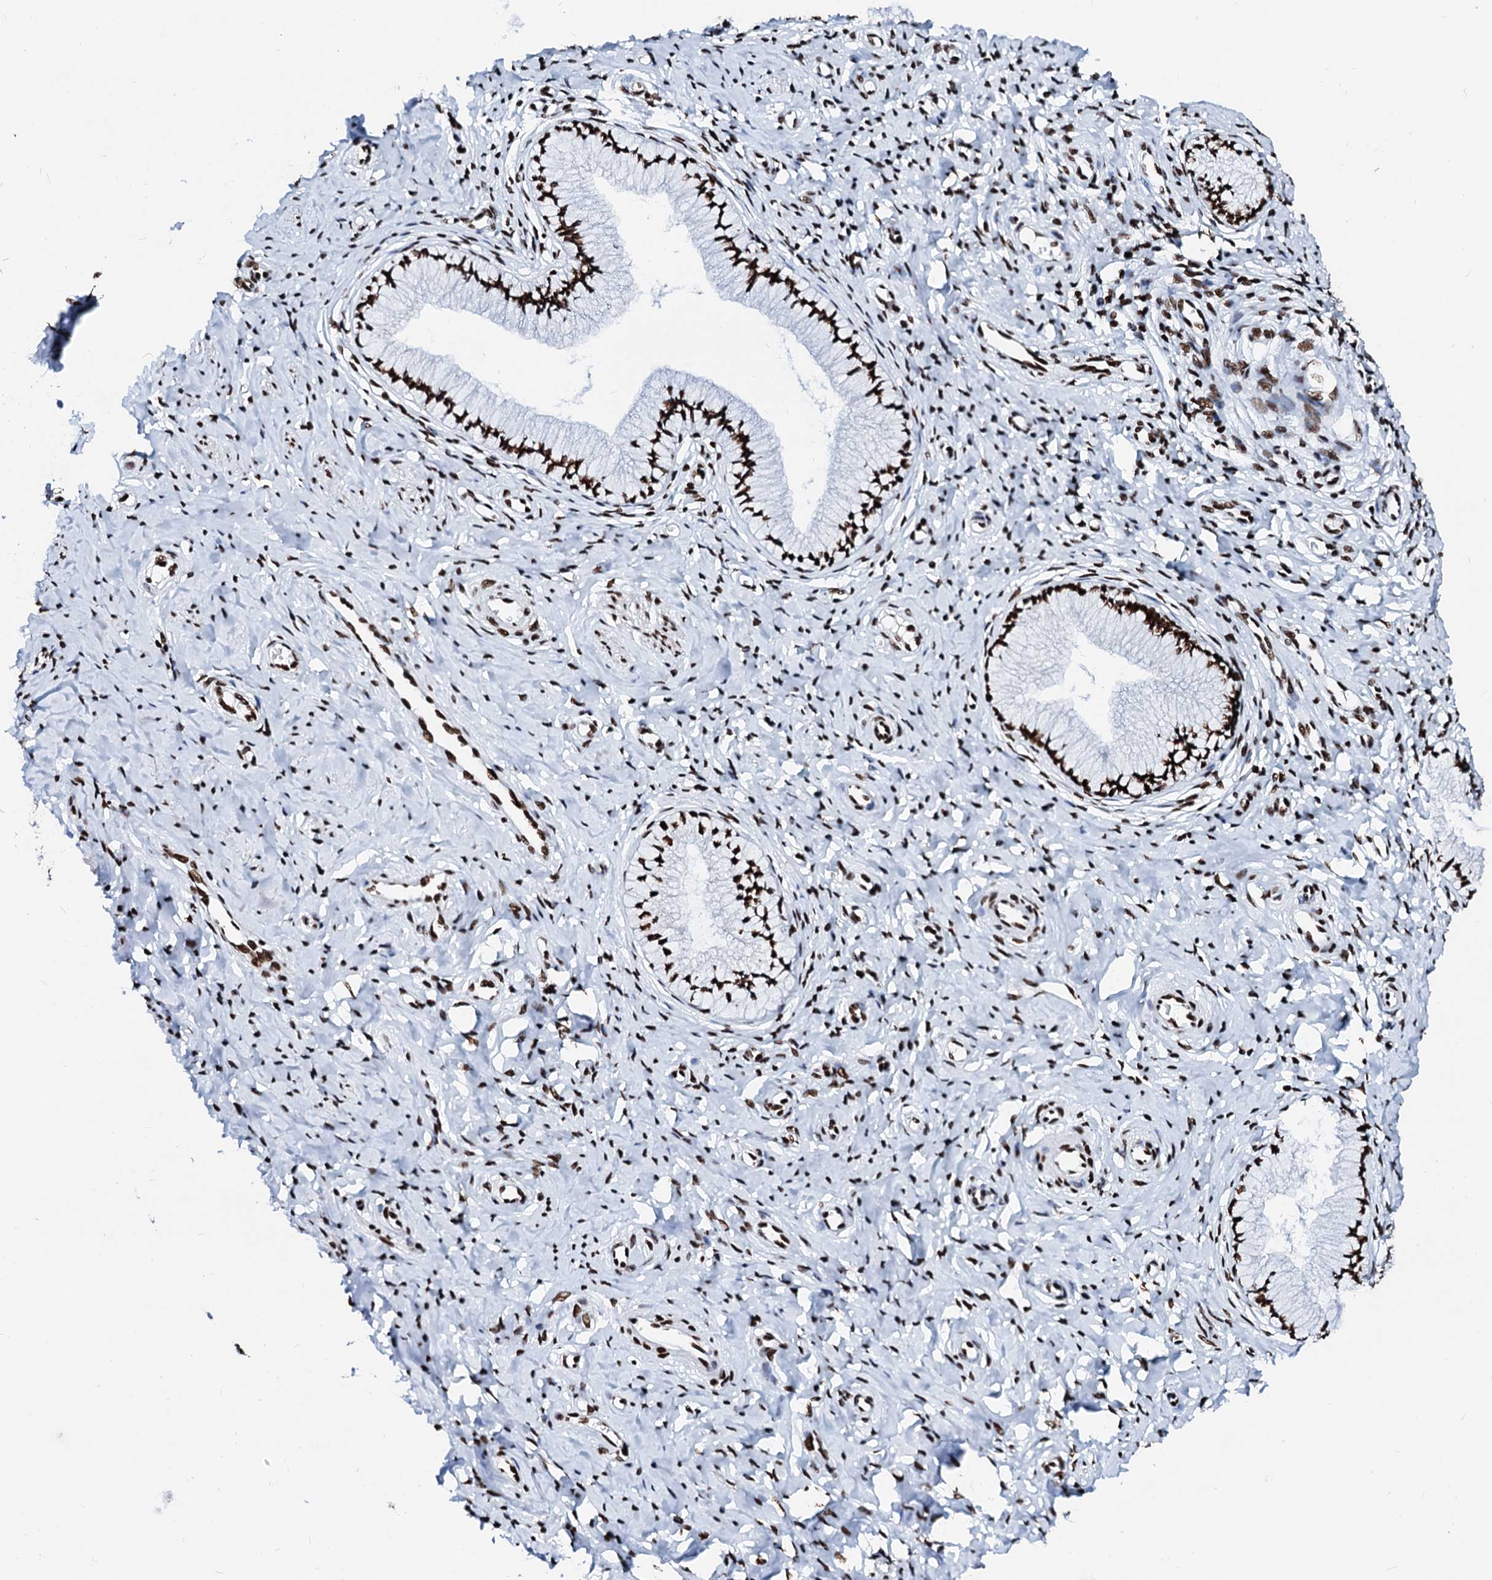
{"staining": {"intensity": "strong", "quantity": ">75%", "location": "nuclear"}, "tissue": "cervix", "cell_type": "Glandular cells", "image_type": "normal", "snomed": [{"axis": "morphology", "description": "Normal tissue, NOS"}, {"axis": "topography", "description": "Cervix"}], "caption": "IHC of benign human cervix displays high levels of strong nuclear positivity in about >75% of glandular cells. (IHC, brightfield microscopy, high magnification).", "gene": "RALY", "patient": {"sex": "female", "age": 36}}